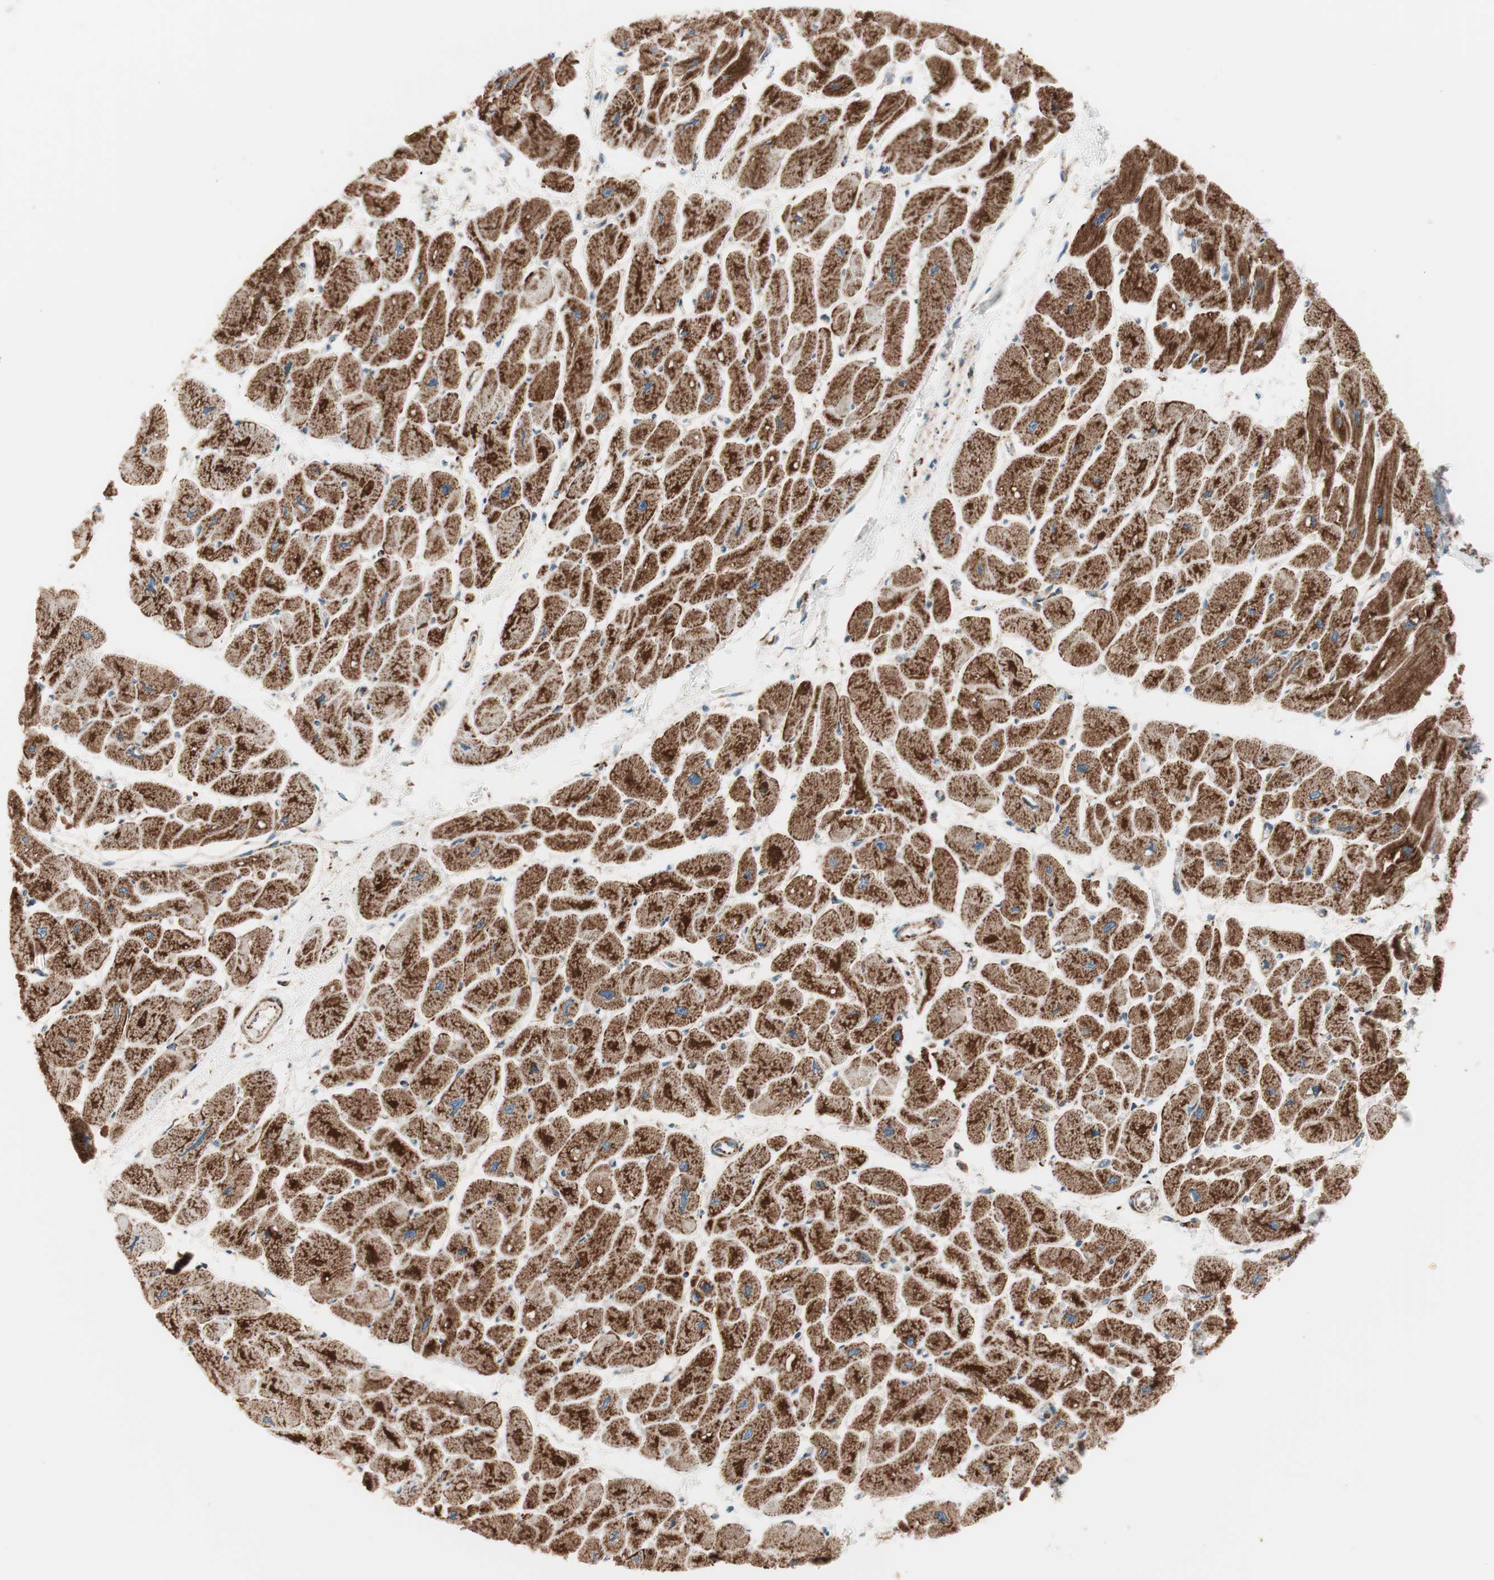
{"staining": {"intensity": "strong", "quantity": ">75%", "location": "cytoplasmic/membranous"}, "tissue": "heart muscle", "cell_type": "Cardiomyocytes", "image_type": "normal", "snomed": [{"axis": "morphology", "description": "Normal tissue, NOS"}, {"axis": "topography", "description": "Heart"}], "caption": "Protein expression analysis of unremarkable heart muscle exhibits strong cytoplasmic/membranous positivity in approximately >75% of cardiomyocytes. (DAB = brown stain, brightfield microscopy at high magnification).", "gene": "TOMM22", "patient": {"sex": "female", "age": 54}}